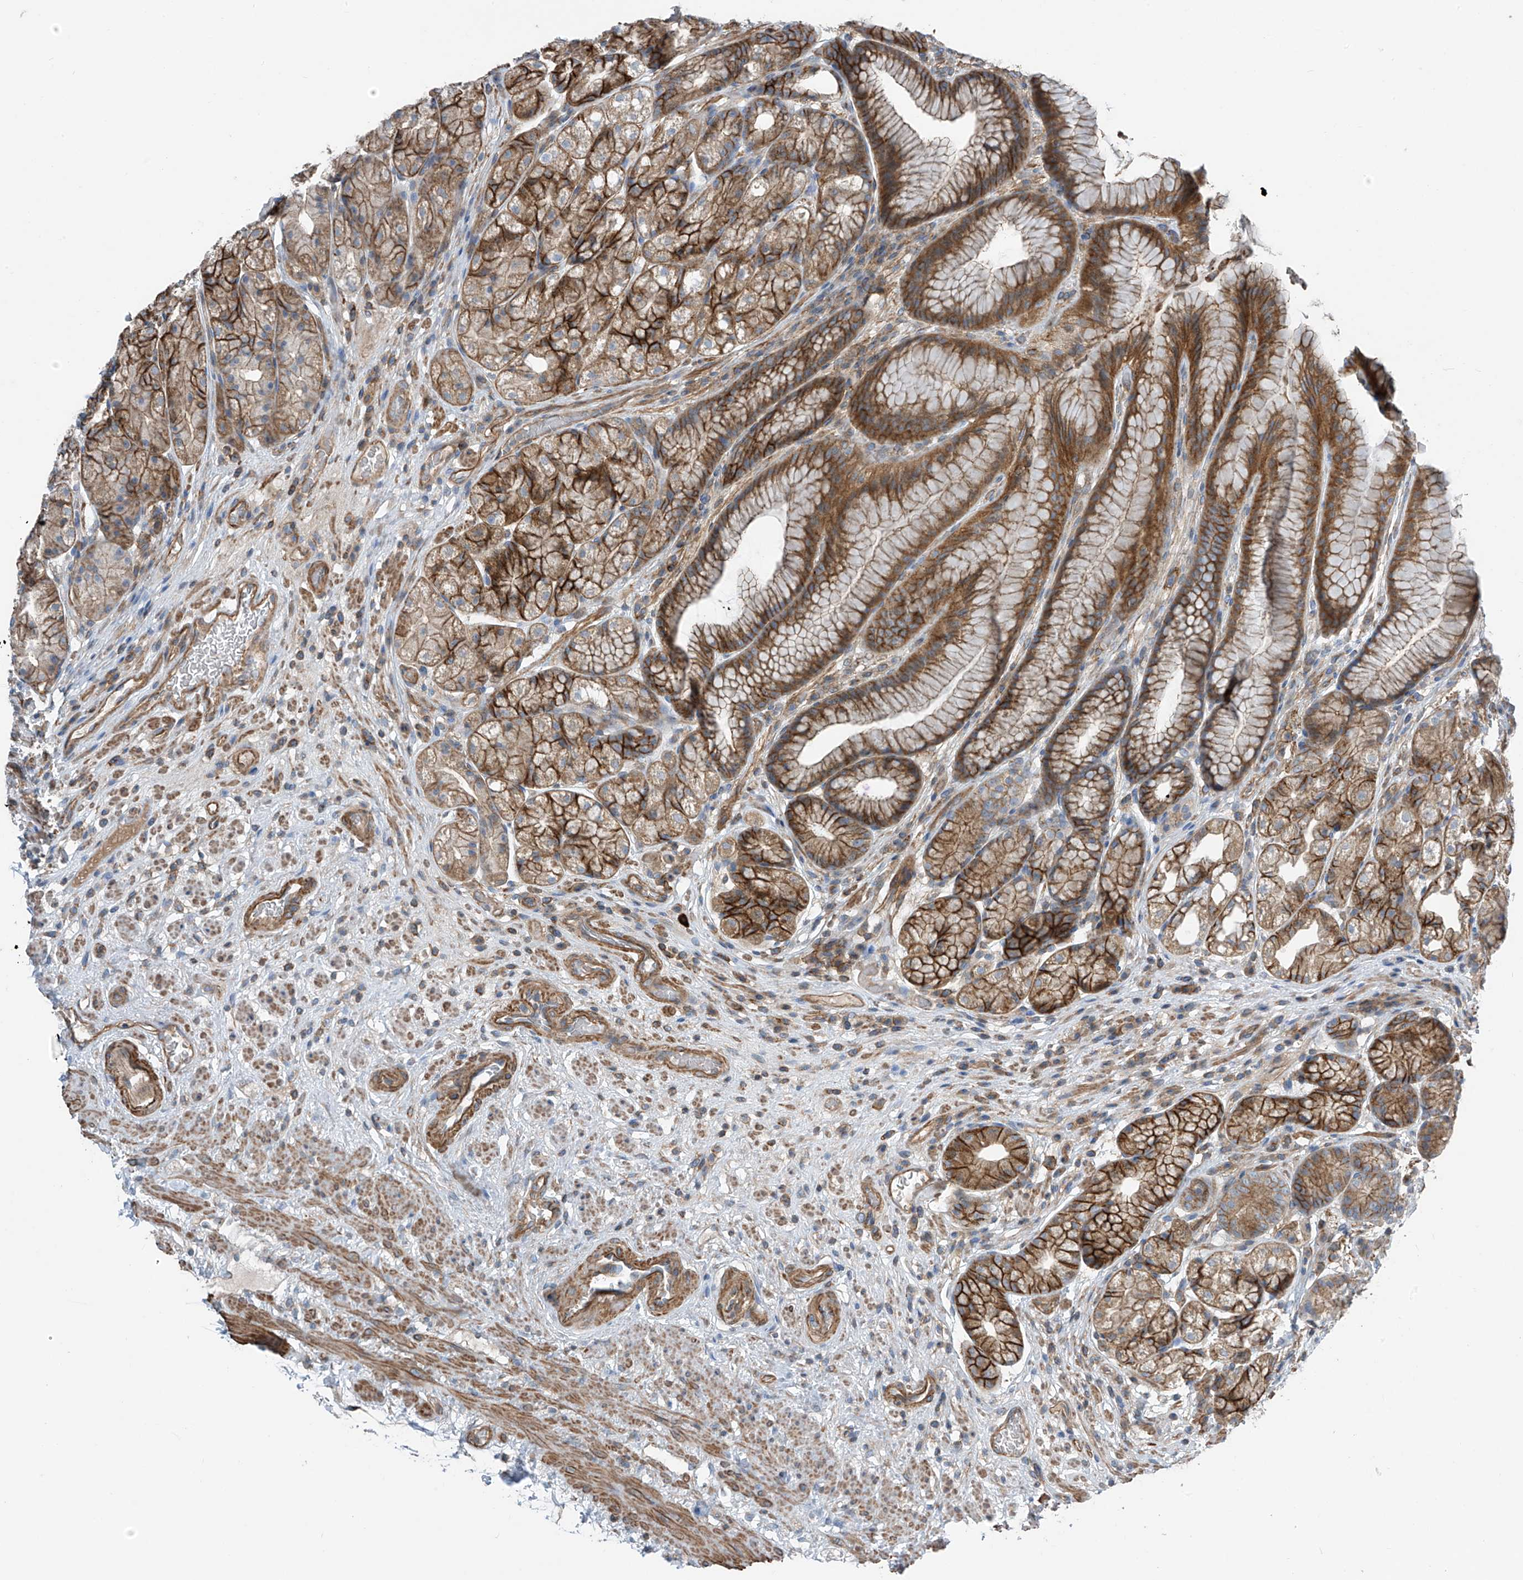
{"staining": {"intensity": "moderate", "quantity": ">75%", "location": "cytoplasmic/membranous"}, "tissue": "stomach", "cell_type": "Glandular cells", "image_type": "normal", "snomed": [{"axis": "morphology", "description": "Normal tissue, NOS"}, {"axis": "topography", "description": "Stomach"}], "caption": "Immunohistochemistry staining of benign stomach, which shows medium levels of moderate cytoplasmic/membranous staining in about >75% of glandular cells indicating moderate cytoplasmic/membranous protein expression. The staining was performed using DAB (brown) for protein detection and nuclei were counterstained in hematoxylin (blue).", "gene": "SLC1A5", "patient": {"sex": "male", "age": 57}}